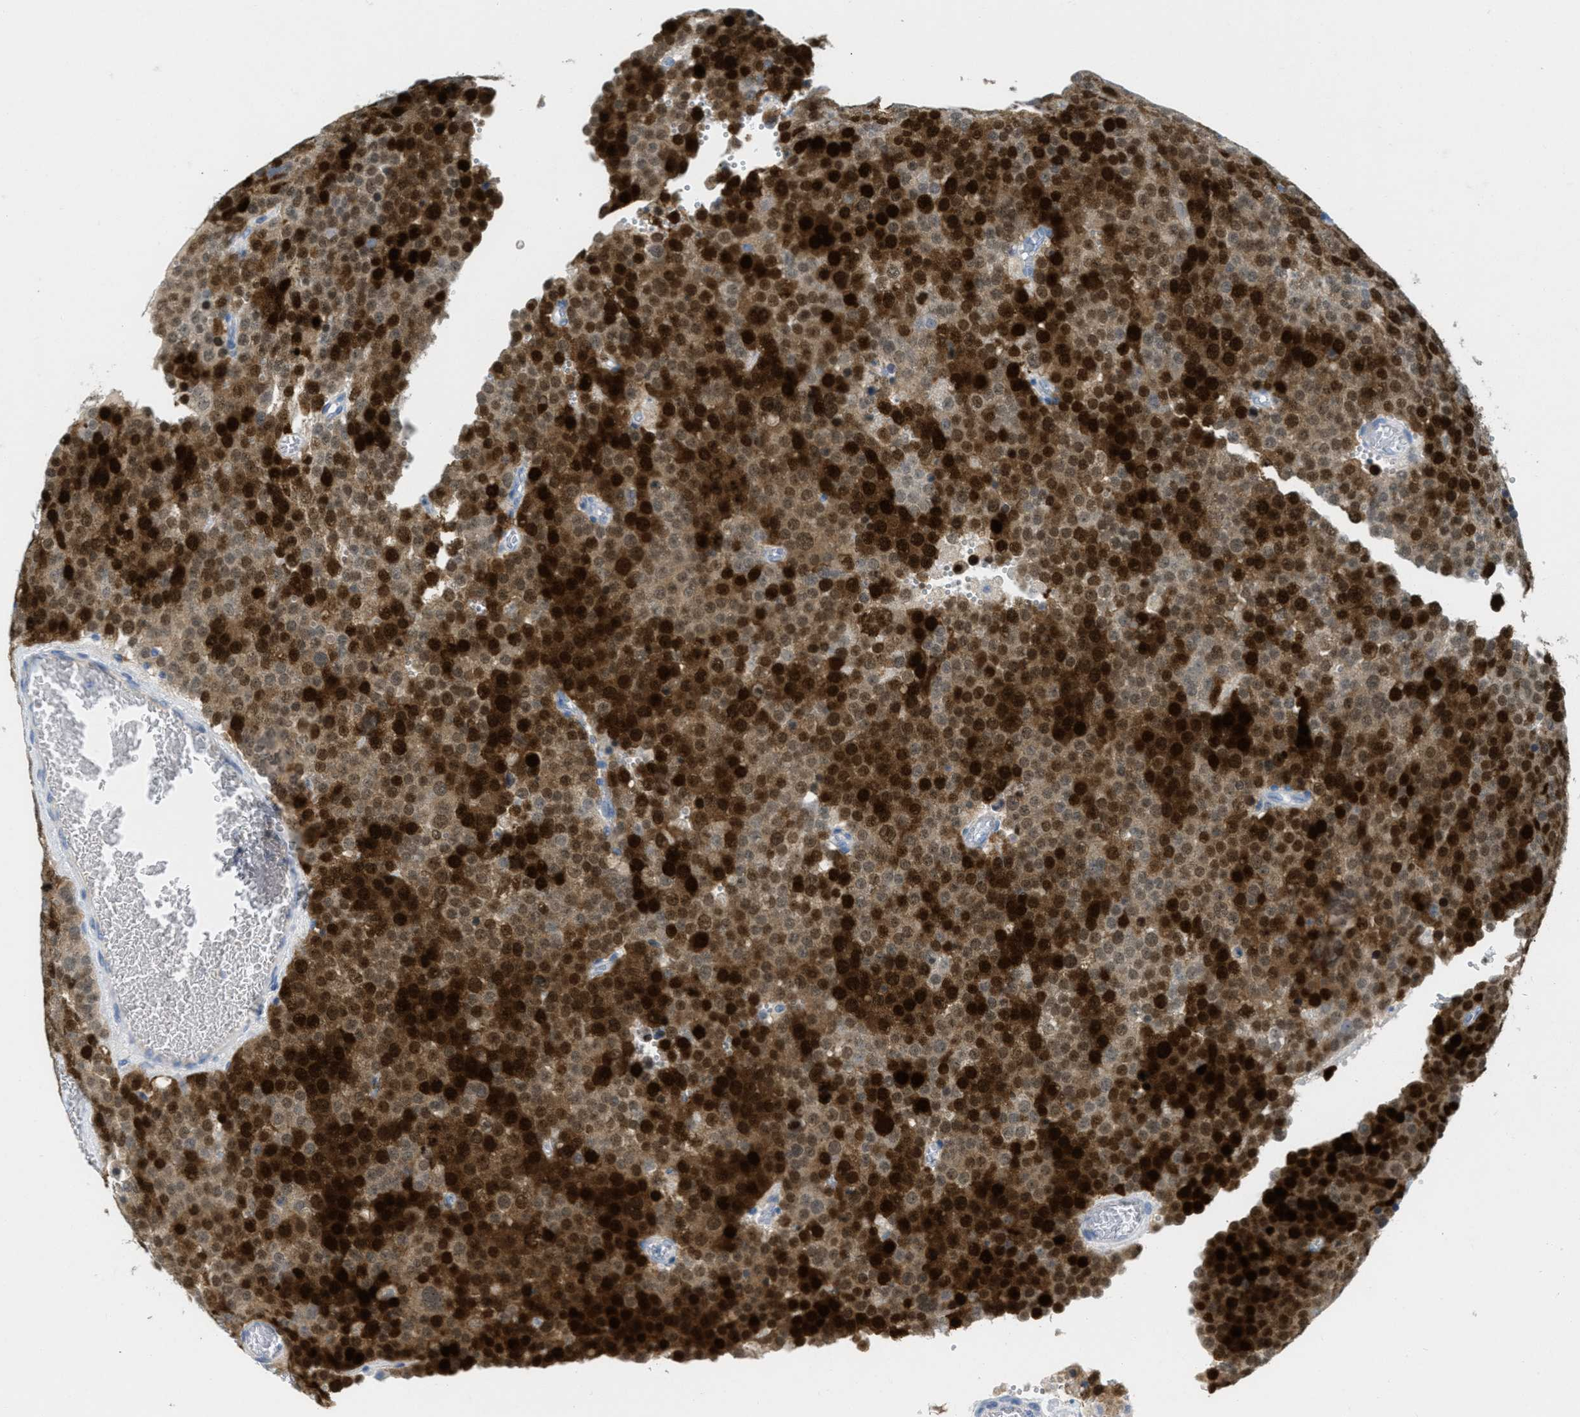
{"staining": {"intensity": "strong", "quantity": ">75%", "location": "cytoplasmic/membranous,nuclear"}, "tissue": "testis cancer", "cell_type": "Tumor cells", "image_type": "cancer", "snomed": [{"axis": "morphology", "description": "Normal tissue, NOS"}, {"axis": "morphology", "description": "Seminoma, NOS"}, {"axis": "topography", "description": "Testis"}], "caption": "The image displays a brown stain indicating the presence of a protein in the cytoplasmic/membranous and nuclear of tumor cells in testis seminoma. Immunohistochemistry (ihc) stains the protein in brown and the nuclei are stained blue.", "gene": "ORC6", "patient": {"sex": "male", "age": 71}}